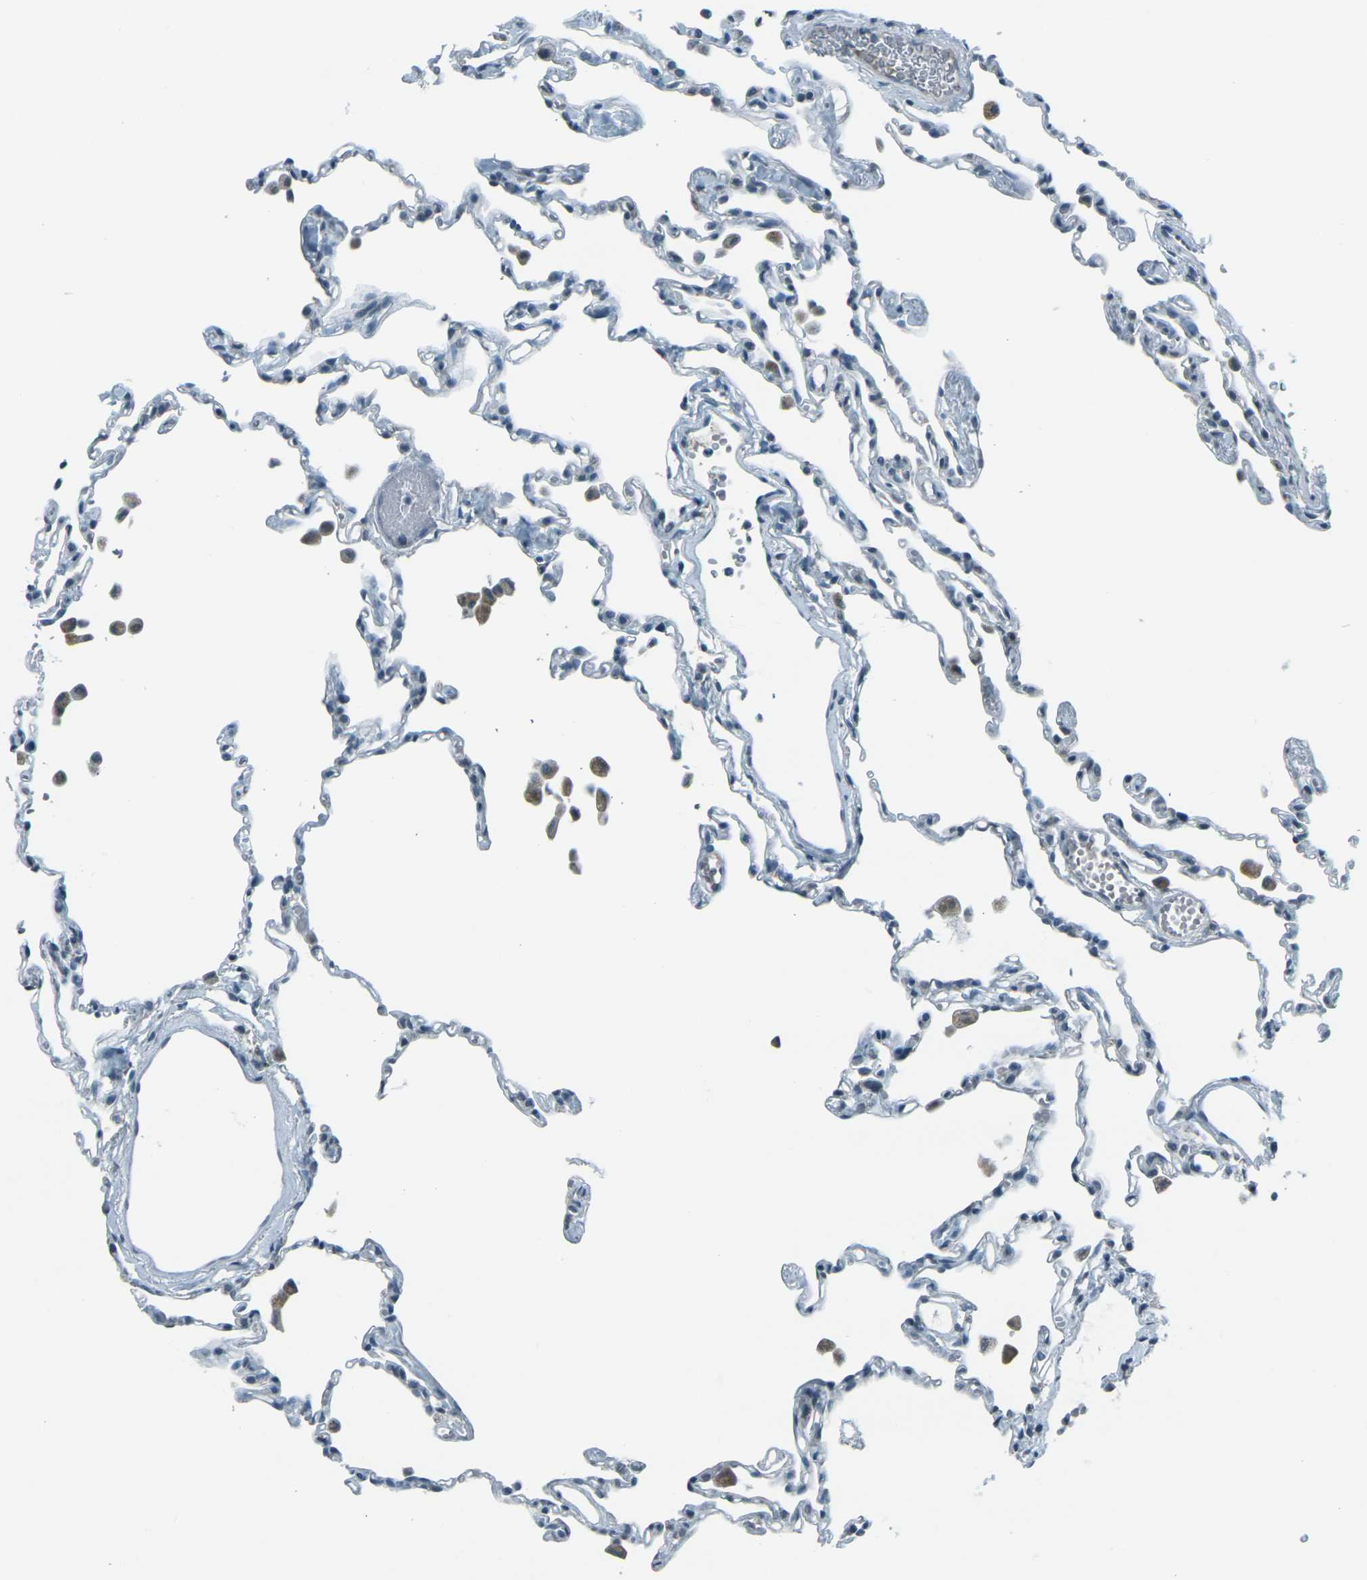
{"staining": {"intensity": "weak", "quantity": "<25%", "location": "cytoplasmic/membranous"}, "tissue": "lung", "cell_type": "Alveolar cells", "image_type": "normal", "snomed": [{"axis": "morphology", "description": "Normal tissue, NOS"}, {"axis": "topography", "description": "Lung"}], "caption": "IHC of normal human lung demonstrates no staining in alveolar cells. (Brightfield microscopy of DAB (3,3'-diaminobenzidine) IHC at high magnification).", "gene": "H2BC1", "patient": {"sex": "female", "age": 49}}